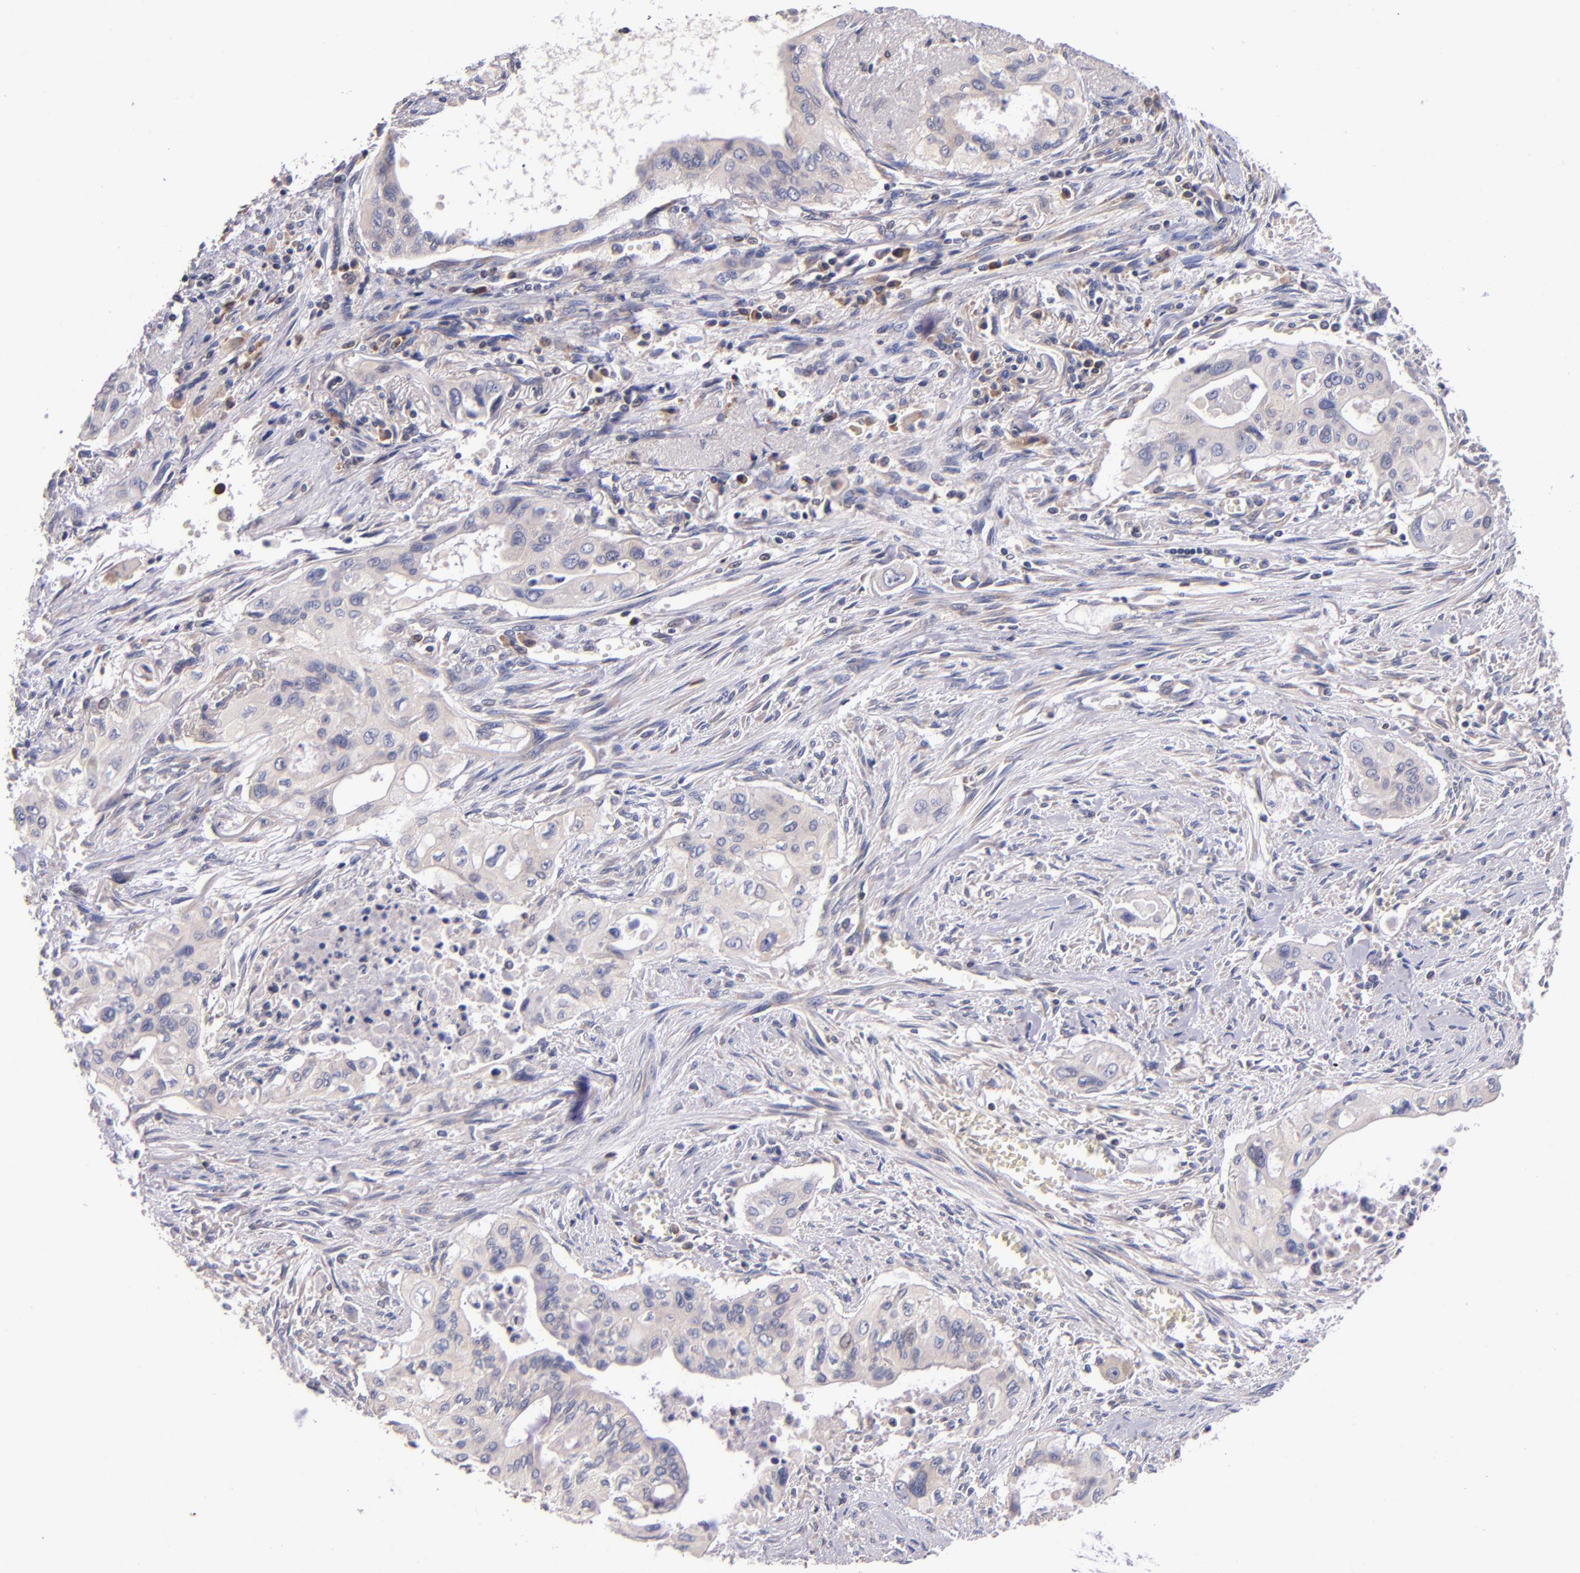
{"staining": {"intensity": "weak", "quantity": "25%-75%", "location": "cytoplasmic/membranous"}, "tissue": "pancreatic cancer", "cell_type": "Tumor cells", "image_type": "cancer", "snomed": [{"axis": "morphology", "description": "Adenocarcinoma, NOS"}, {"axis": "topography", "description": "Pancreas"}], "caption": "Immunohistochemistry image of pancreatic adenocarcinoma stained for a protein (brown), which demonstrates low levels of weak cytoplasmic/membranous positivity in about 25%-75% of tumor cells.", "gene": "EIF4ENIF1", "patient": {"sex": "male", "age": 77}}